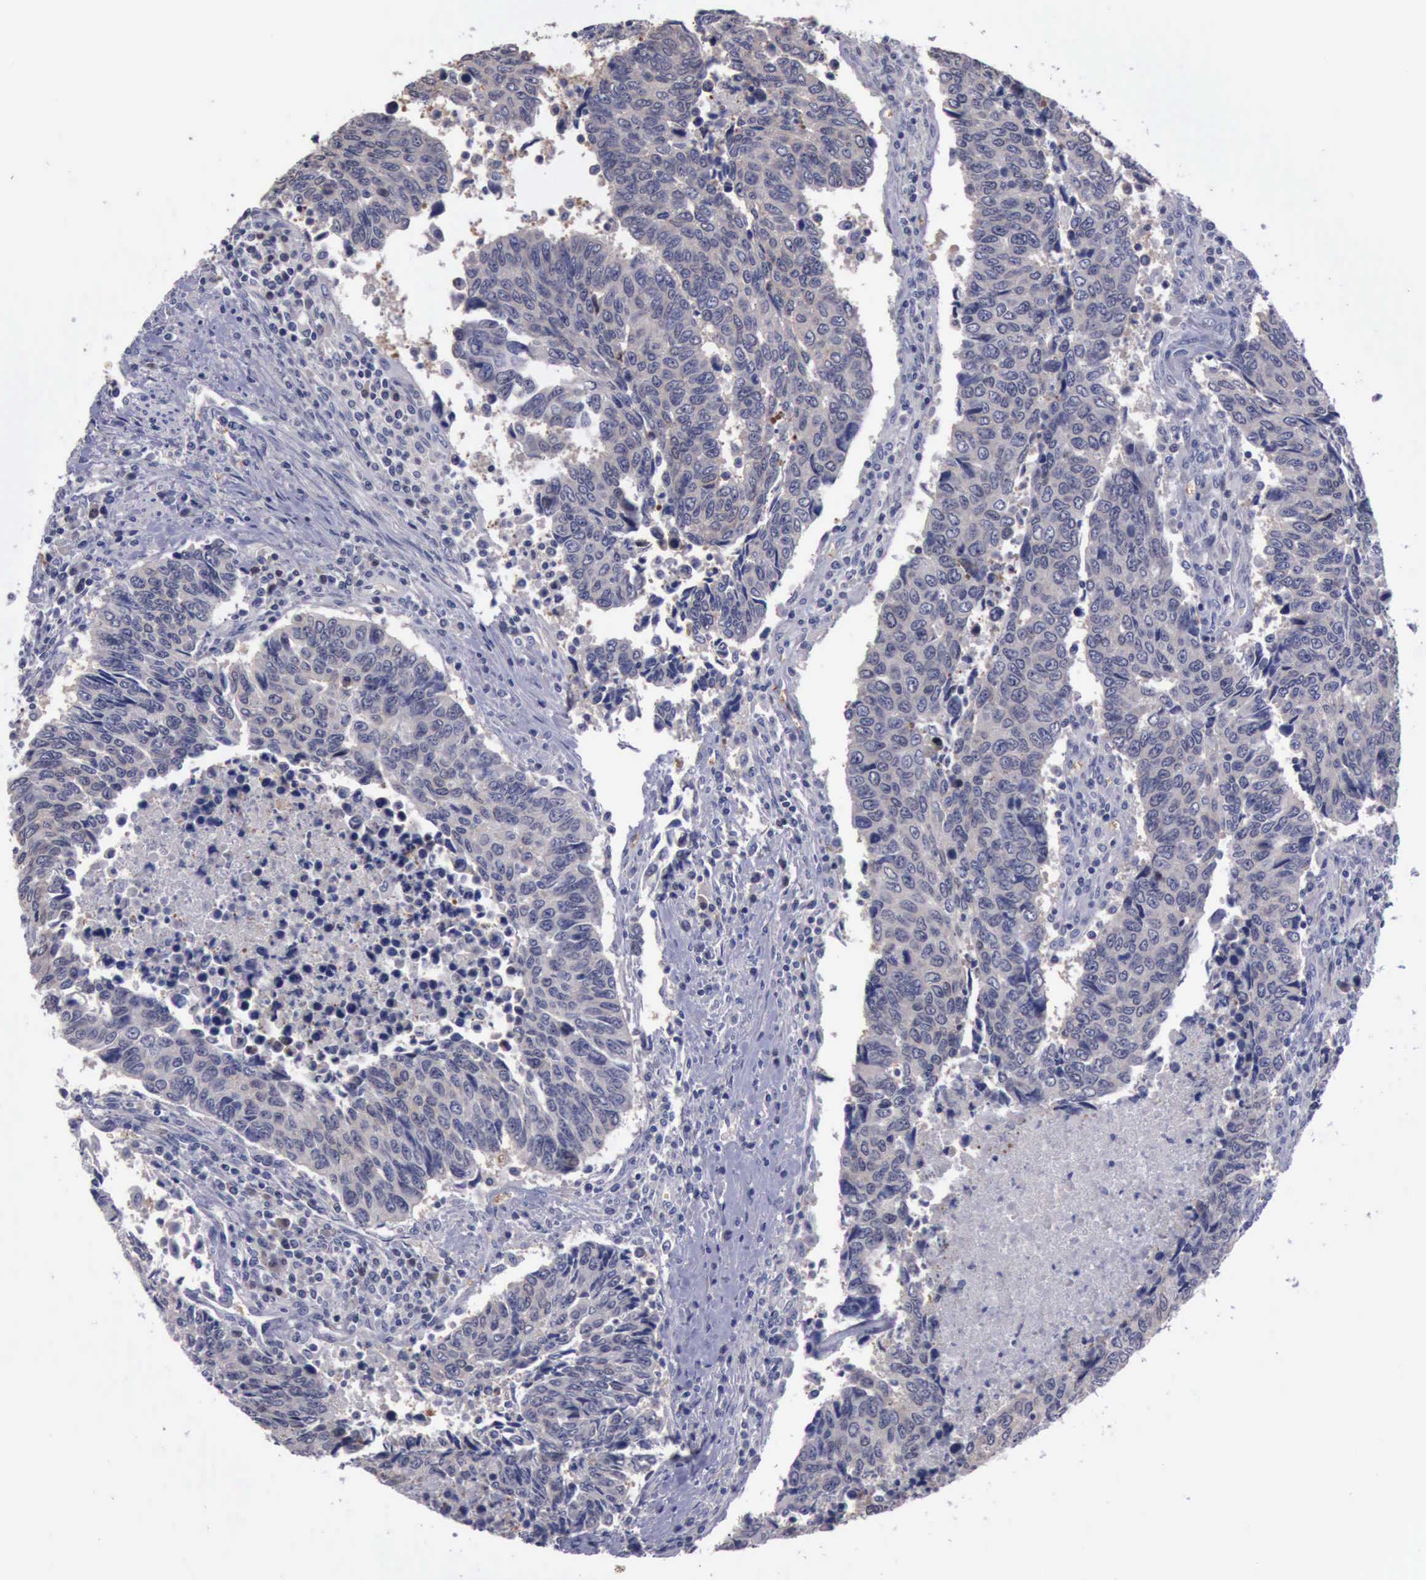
{"staining": {"intensity": "weak", "quantity": ">75%", "location": "cytoplasmic/membranous"}, "tissue": "urothelial cancer", "cell_type": "Tumor cells", "image_type": "cancer", "snomed": [{"axis": "morphology", "description": "Urothelial carcinoma, High grade"}, {"axis": "topography", "description": "Urinary bladder"}], "caption": "High-grade urothelial carcinoma stained with a brown dye shows weak cytoplasmic/membranous positive staining in about >75% of tumor cells.", "gene": "CEP128", "patient": {"sex": "male", "age": 86}}